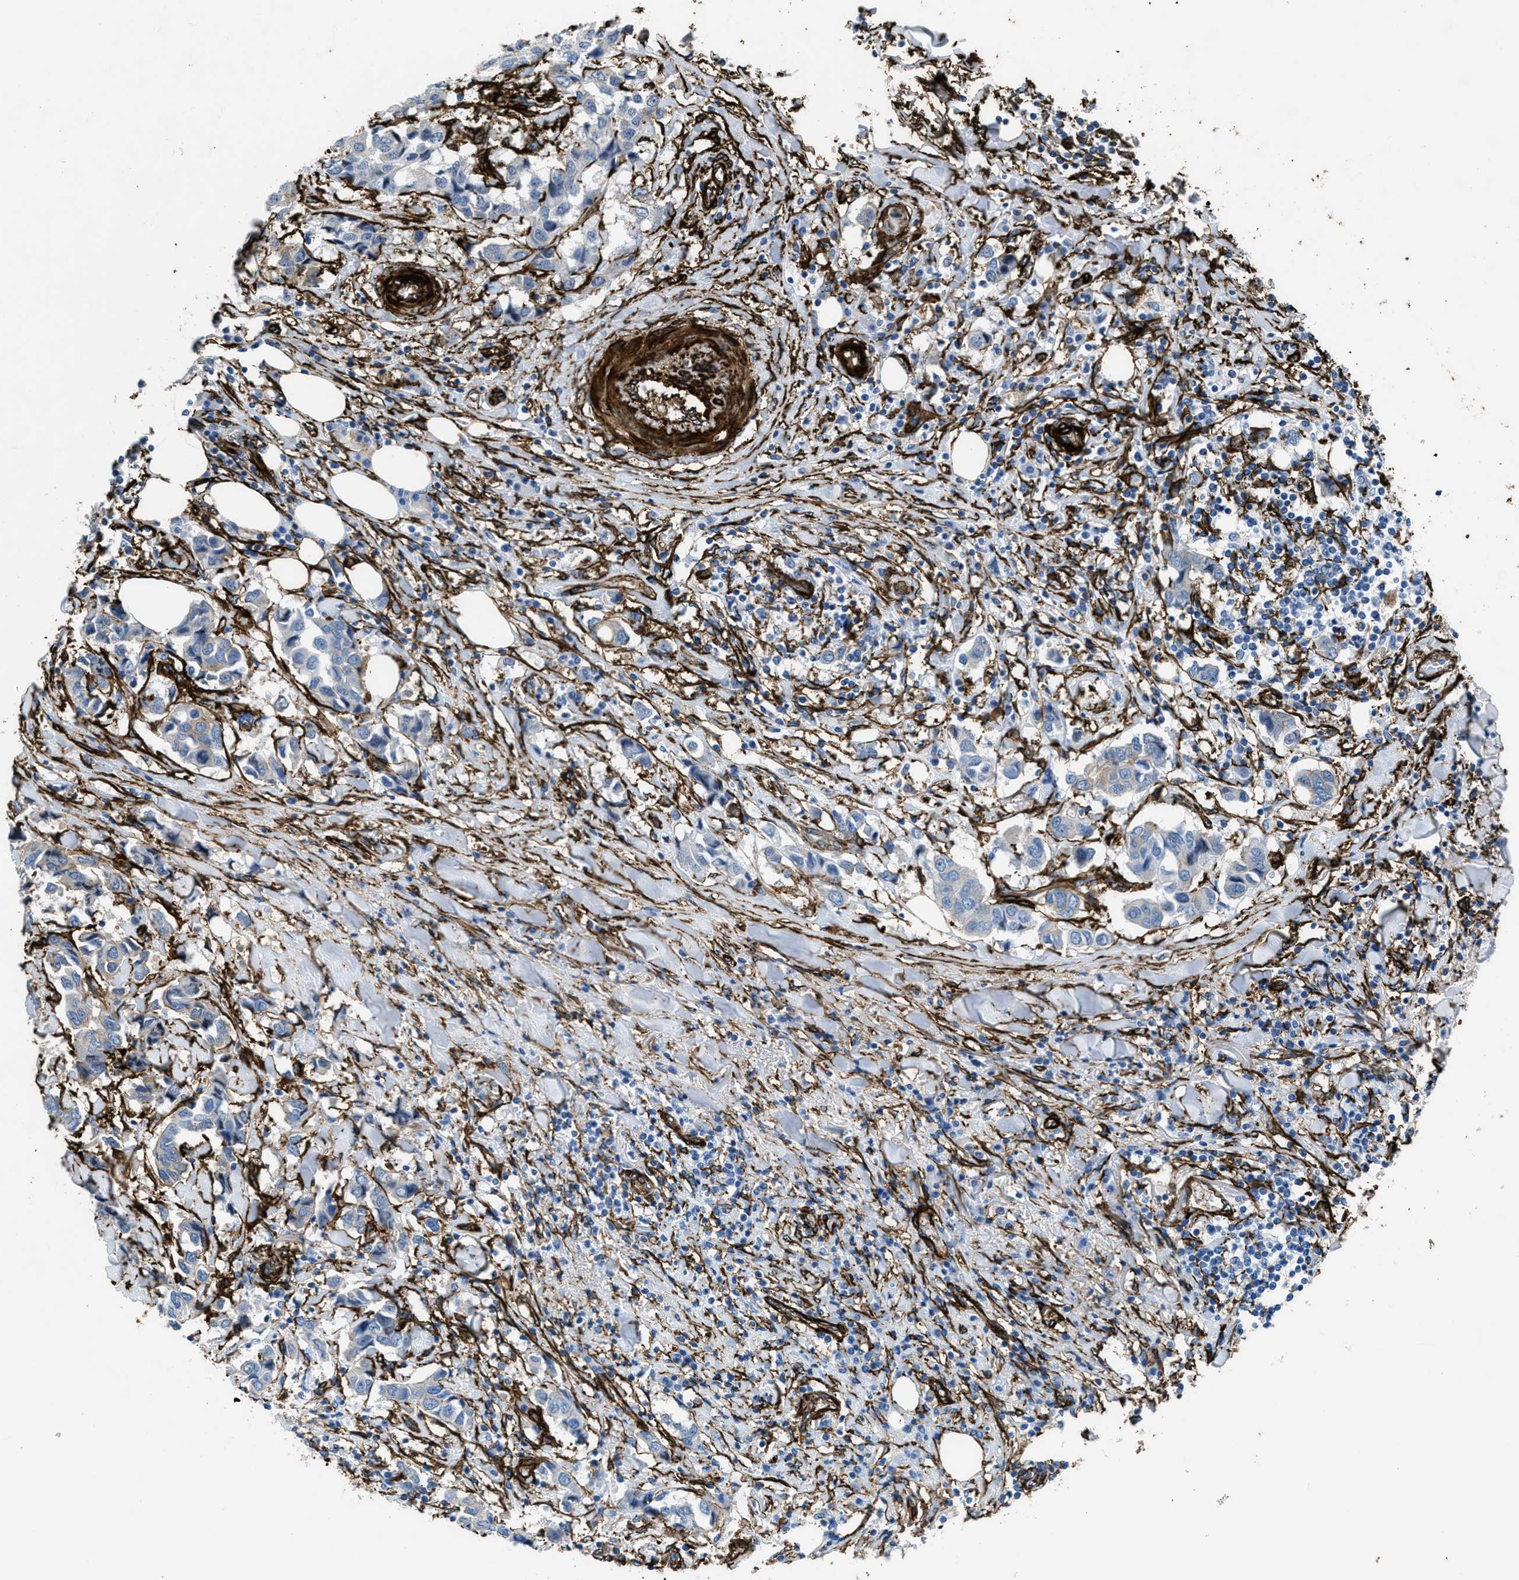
{"staining": {"intensity": "negative", "quantity": "none", "location": "none"}, "tissue": "breast cancer", "cell_type": "Tumor cells", "image_type": "cancer", "snomed": [{"axis": "morphology", "description": "Duct carcinoma"}, {"axis": "topography", "description": "Breast"}], "caption": "Immunohistochemical staining of human breast invasive ductal carcinoma reveals no significant expression in tumor cells. The staining was performed using DAB (3,3'-diaminobenzidine) to visualize the protein expression in brown, while the nuclei were stained in blue with hematoxylin (Magnification: 20x).", "gene": "CALD1", "patient": {"sex": "female", "age": 80}}